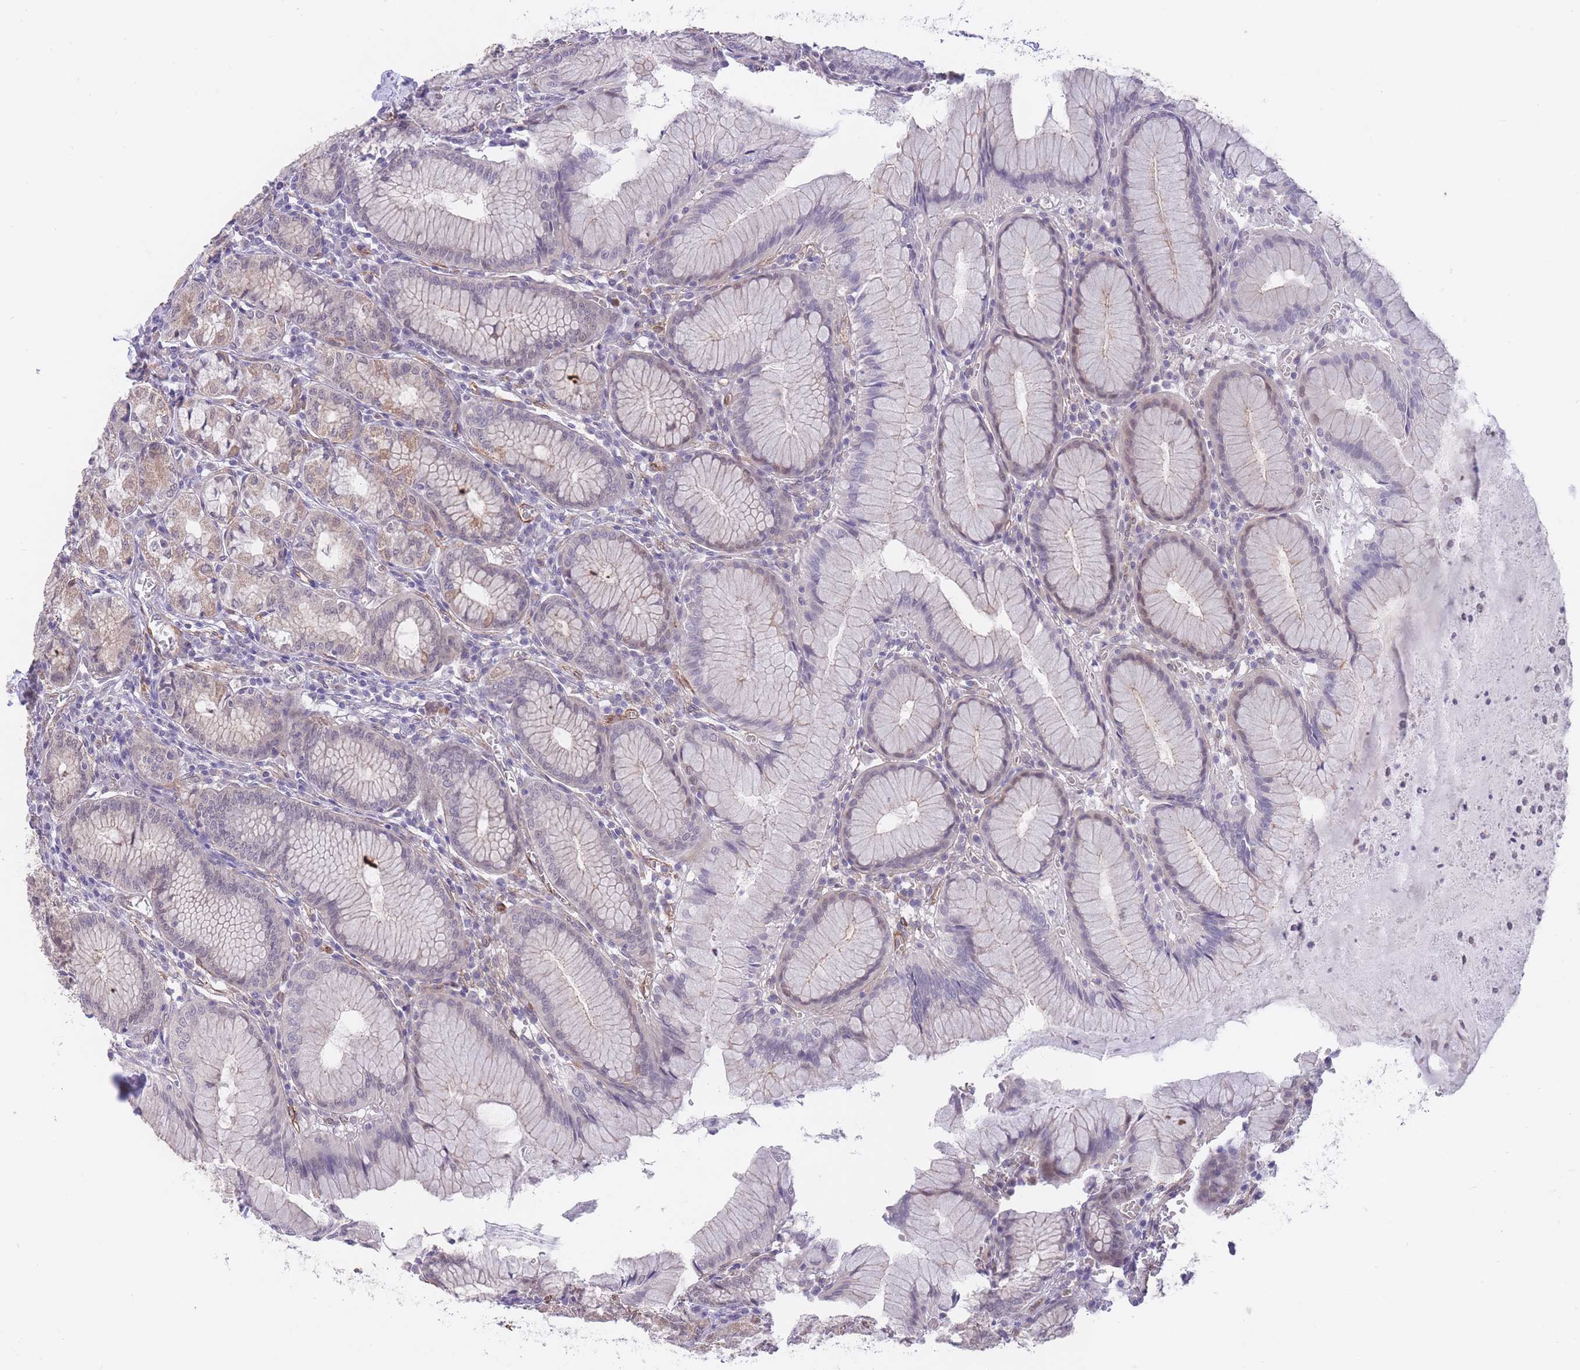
{"staining": {"intensity": "strong", "quantity": "<25%", "location": "cytoplasmic/membranous"}, "tissue": "stomach", "cell_type": "Glandular cells", "image_type": "normal", "snomed": [{"axis": "morphology", "description": "Normal tissue, NOS"}, {"axis": "topography", "description": "Stomach"}], "caption": "Protein analysis of benign stomach shows strong cytoplasmic/membranous expression in about <25% of glandular cells. Using DAB (3,3'-diaminobenzidine) (brown) and hematoxylin (blue) stains, captured at high magnification using brightfield microscopy.", "gene": "QTRT1", "patient": {"sex": "male", "age": 55}}